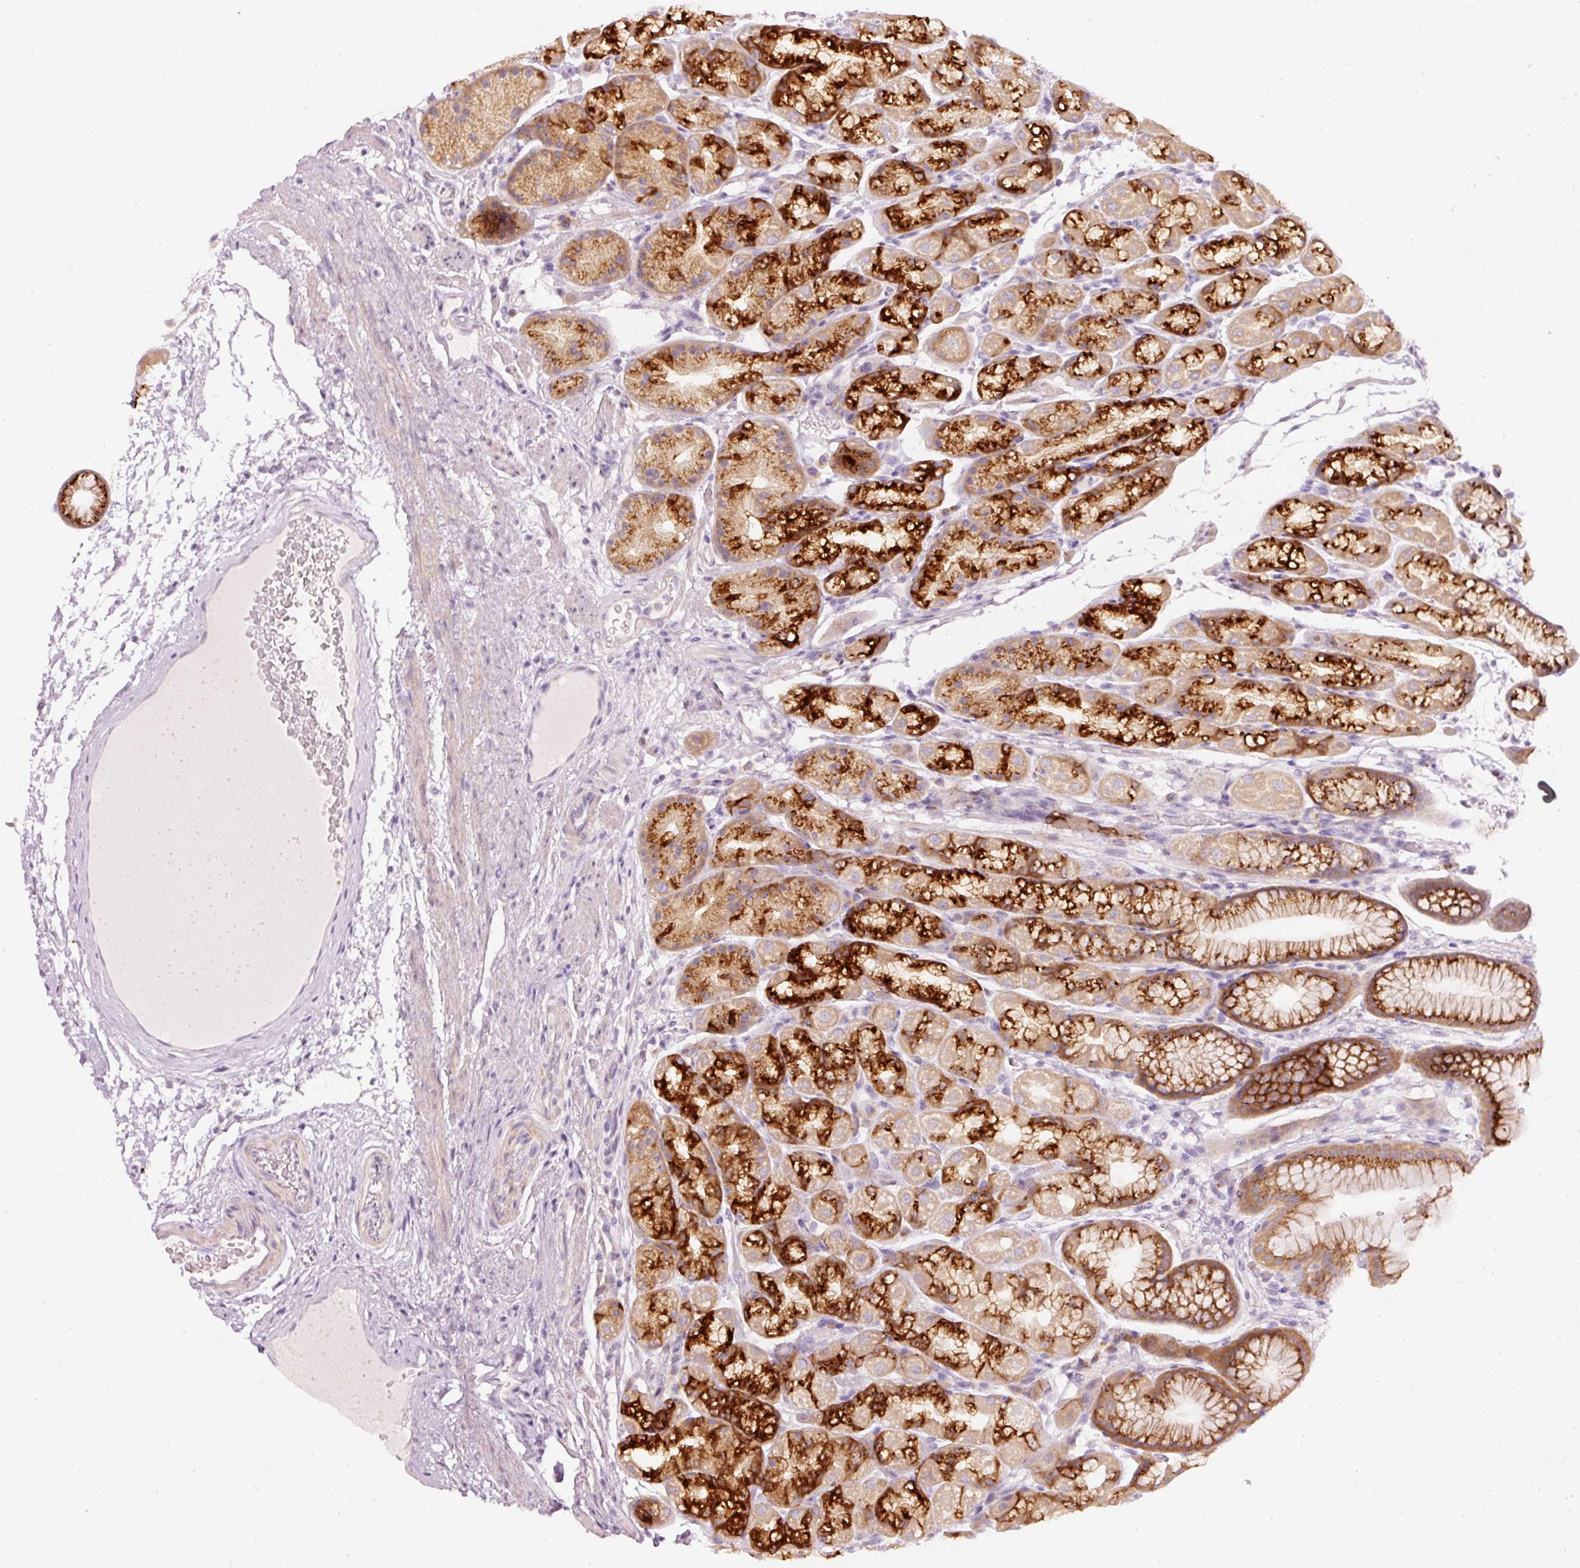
{"staining": {"intensity": "strong", "quantity": "25%-75%", "location": "cytoplasmic/membranous"}, "tissue": "stomach", "cell_type": "Glandular cells", "image_type": "normal", "snomed": [{"axis": "morphology", "description": "Normal tissue, NOS"}, {"axis": "topography", "description": "Stomach, lower"}], "caption": "About 25%-75% of glandular cells in normal human stomach display strong cytoplasmic/membranous protein staining as visualized by brown immunohistochemical staining.", "gene": "PDXDC1", "patient": {"sex": "male", "age": 67}}